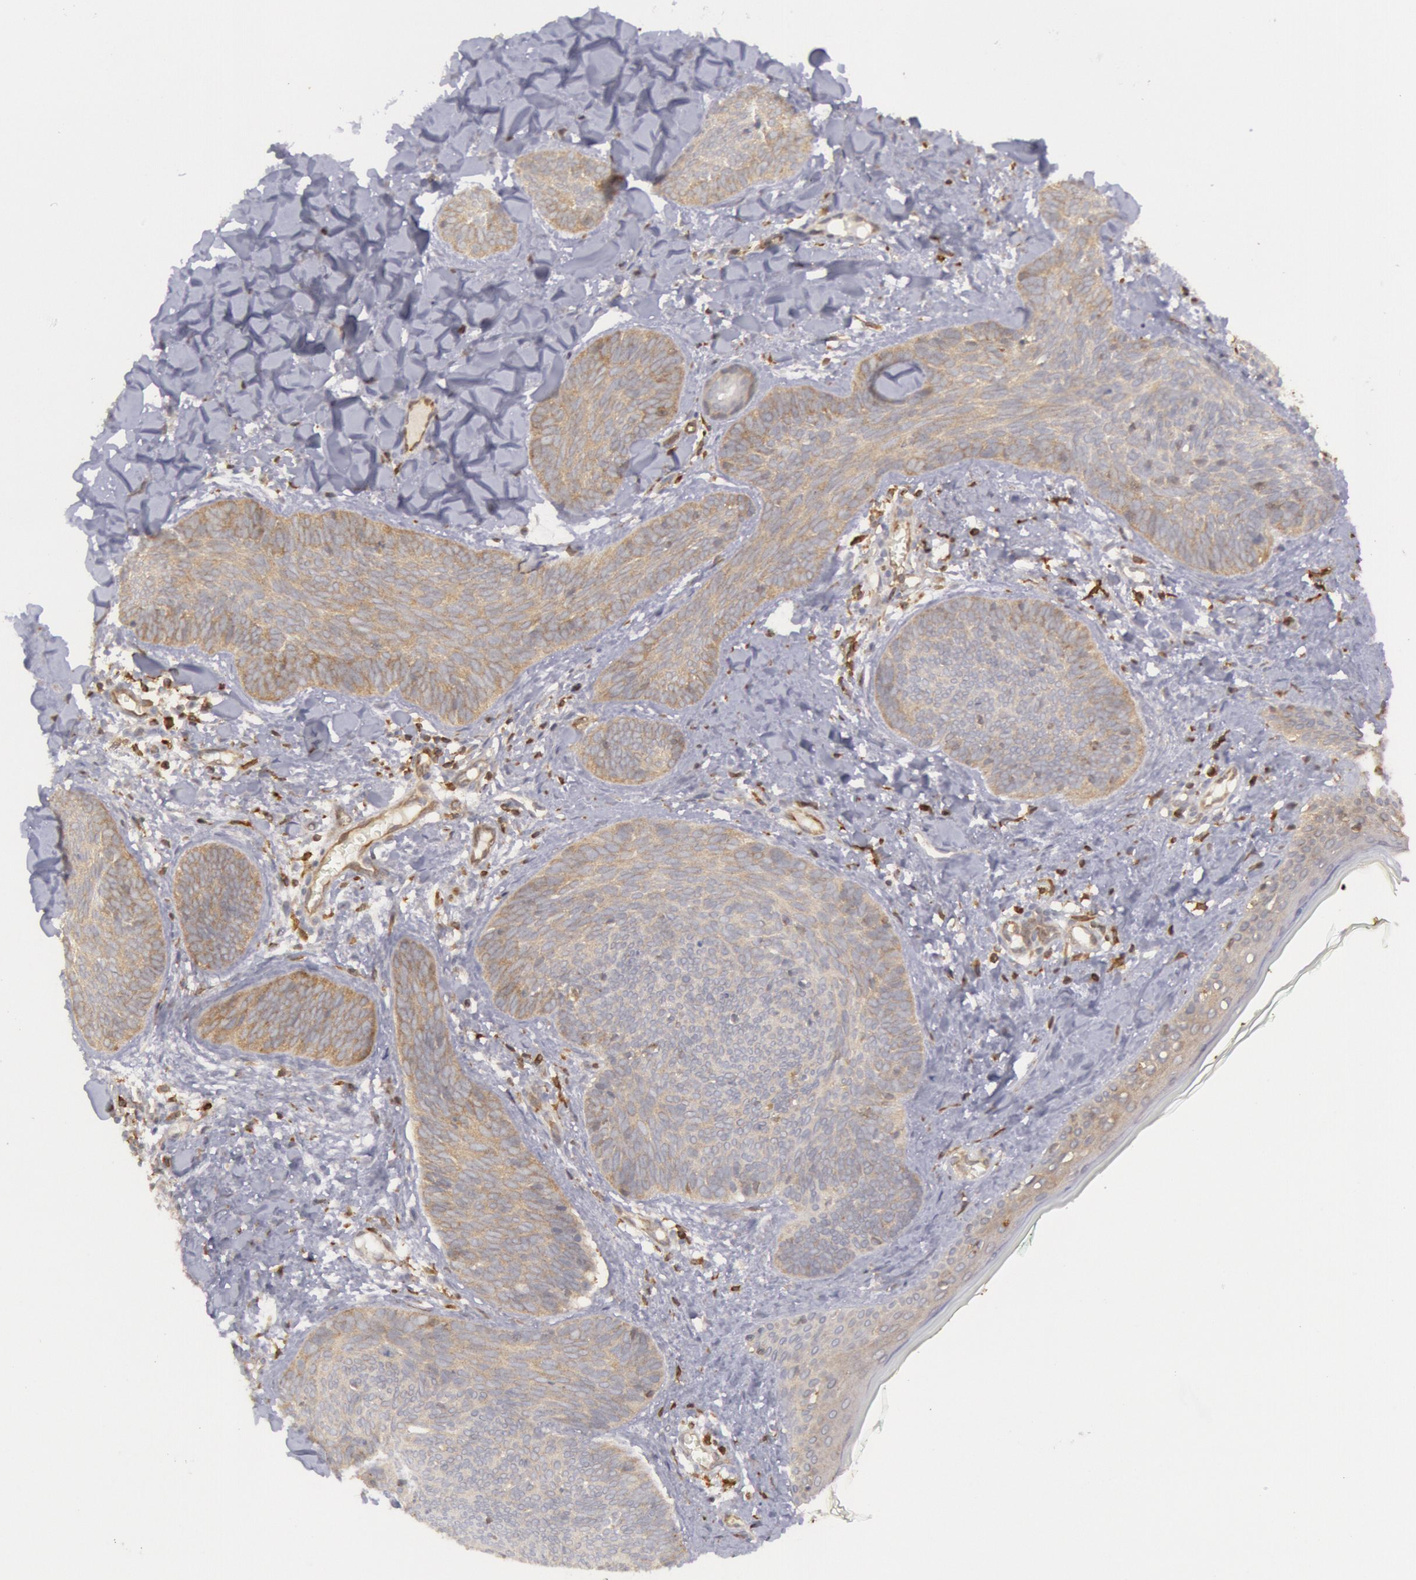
{"staining": {"intensity": "weak", "quantity": ">75%", "location": "cytoplasmic/membranous"}, "tissue": "skin cancer", "cell_type": "Tumor cells", "image_type": "cancer", "snomed": [{"axis": "morphology", "description": "Basal cell carcinoma"}, {"axis": "topography", "description": "Skin"}], "caption": "Immunohistochemical staining of human basal cell carcinoma (skin) demonstrates weak cytoplasmic/membranous protein staining in approximately >75% of tumor cells. The protein of interest is stained brown, and the nuclei are stained in blue (DAB IHC with brightfield microscopy, high magnification).", "gene": "IKBKB", "patient": {"sex": "female", "age": 81}}